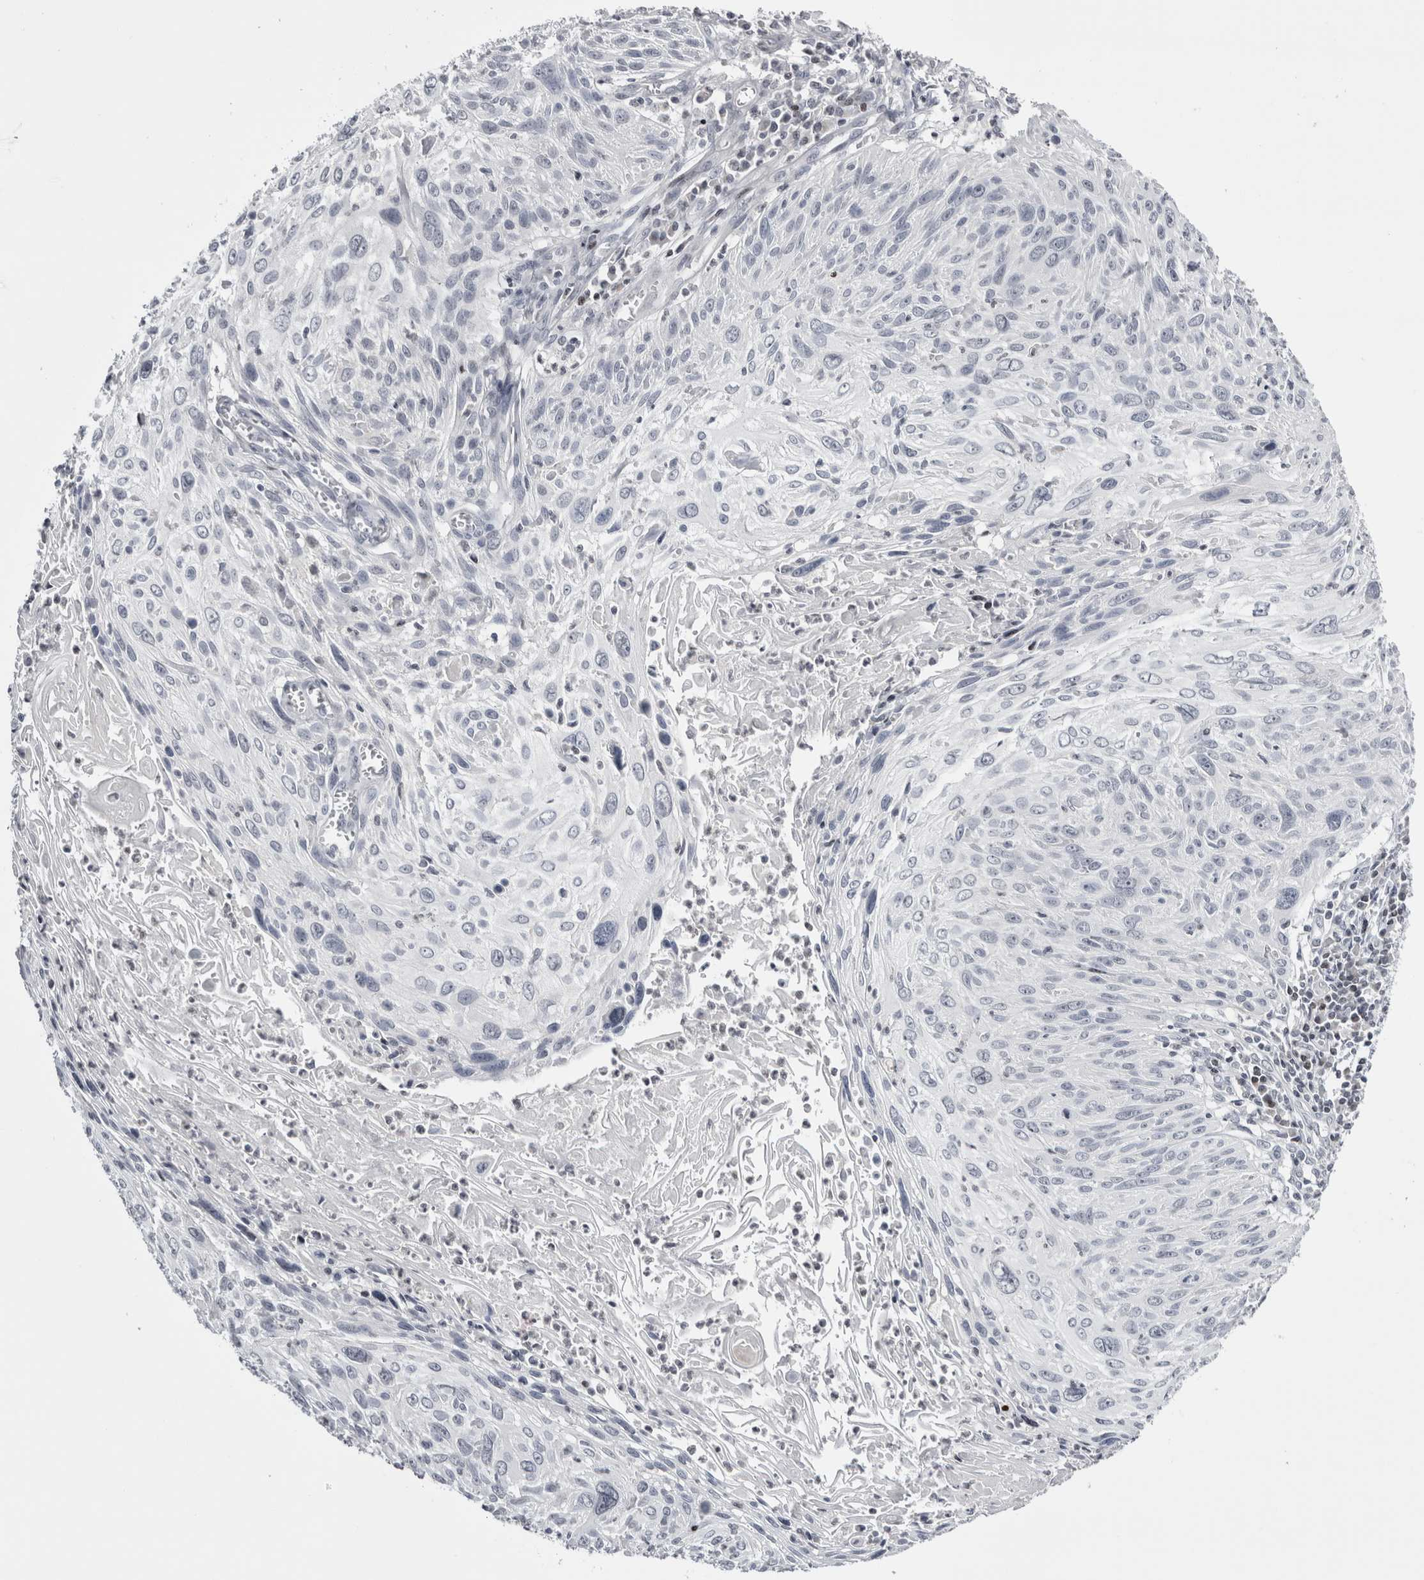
{"staining": {"intensity": "negative", "quantity": "none", "location": "none"}, "tissue": "cervical cancer", "cell_type": "Tumor cells", "image_type": "cancer", "snomed": [{"axis": "morphology", "description": "Squamous cell carcinoma, NOS"}, {"axis": "topography", "description": "Cervix"}], "caption": "The IHC histopathology image has no significant expression in tumor cells of cervical squamous cell carcinoma tissue. (DAB IHC with hematoxylin counter stain).", "gene": "FNDC8", "patient": {"sex": "female", "age": 51}}